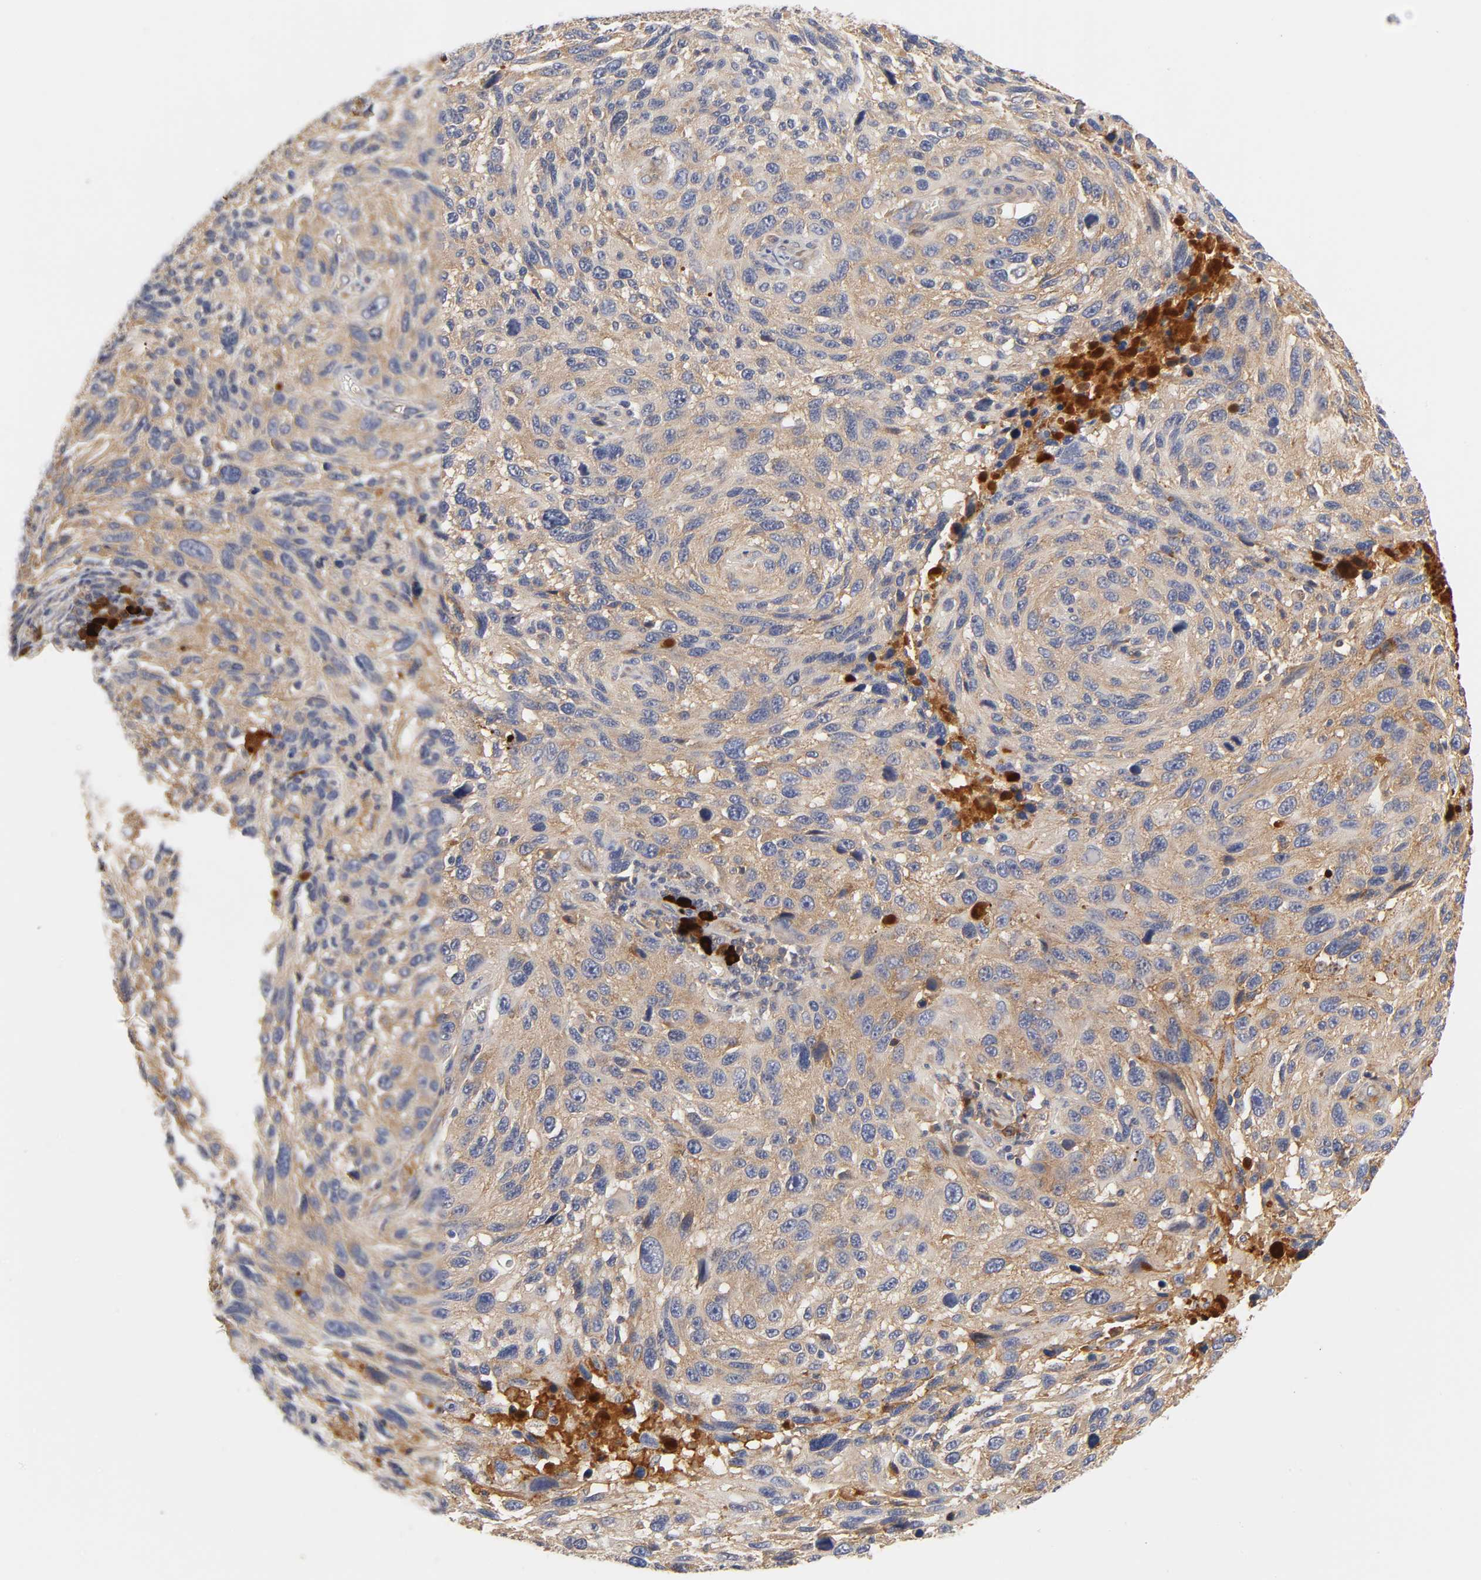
{"staining": {"intensity": "moderate", "quantity": ">75%", "location": "cytoplasmic/membranous"}, "tissue": "melanoma", "cell_type": "Tumor cells", "image_type": "cancer", "snomed": [{"axis": "morphology", "description": "Malignant melanoma, NOS"}, {"axis": "topography", "description": "Skin"}], "caption": "Immunohistochemistry micrograph of neoplastic tissue: human melanoma stained using immunohistochemistry demonstrates medium levels of moderate protein expression localized specifically in the cytoplasmic/membranous of tumor cells, appearing as a cytoplasmic/membranous brown color.", "gene": "RPS29", "patient": {"sex": "male", "age": 53}}